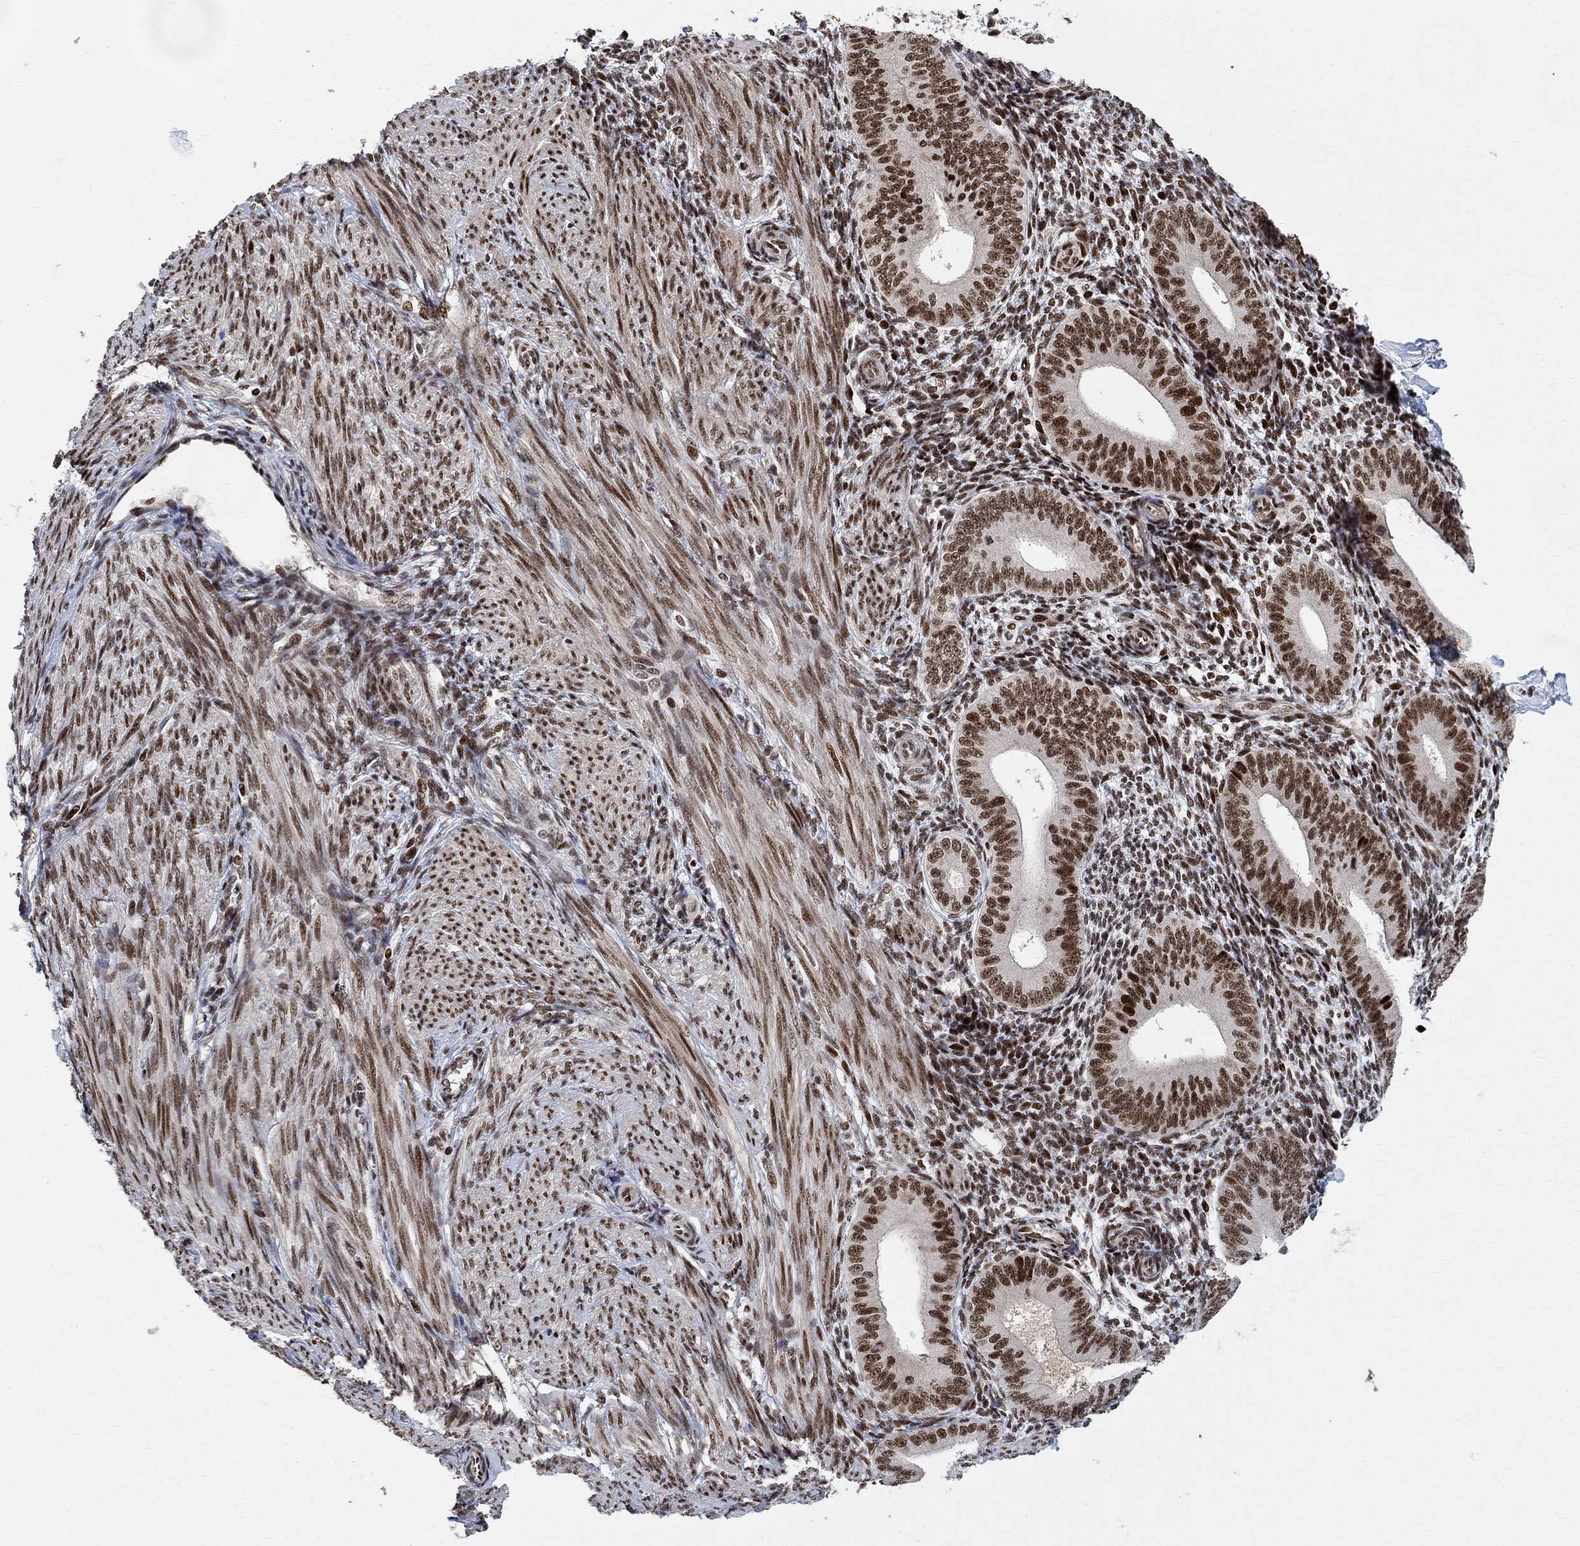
{"staining": {"intensity": "strong", "quantity": ">75%", "location": "nuclear"}, "tissue": "endometrium", "cell_type": "Cells in endometrial stroma", "image_type": "normal", "snomed": [{"axis": "morphology", "description": "Normal tissue, NOS"}, {"axis": "topography", "description": "Endometrium"}], "caption": "Strong nuclear staining for a protein is seen in about >75% of cells in endometrial stroma of normal endometrium using IHC.", "gene": "E4F1", "patient": {"sex": "female", "age": 39}}